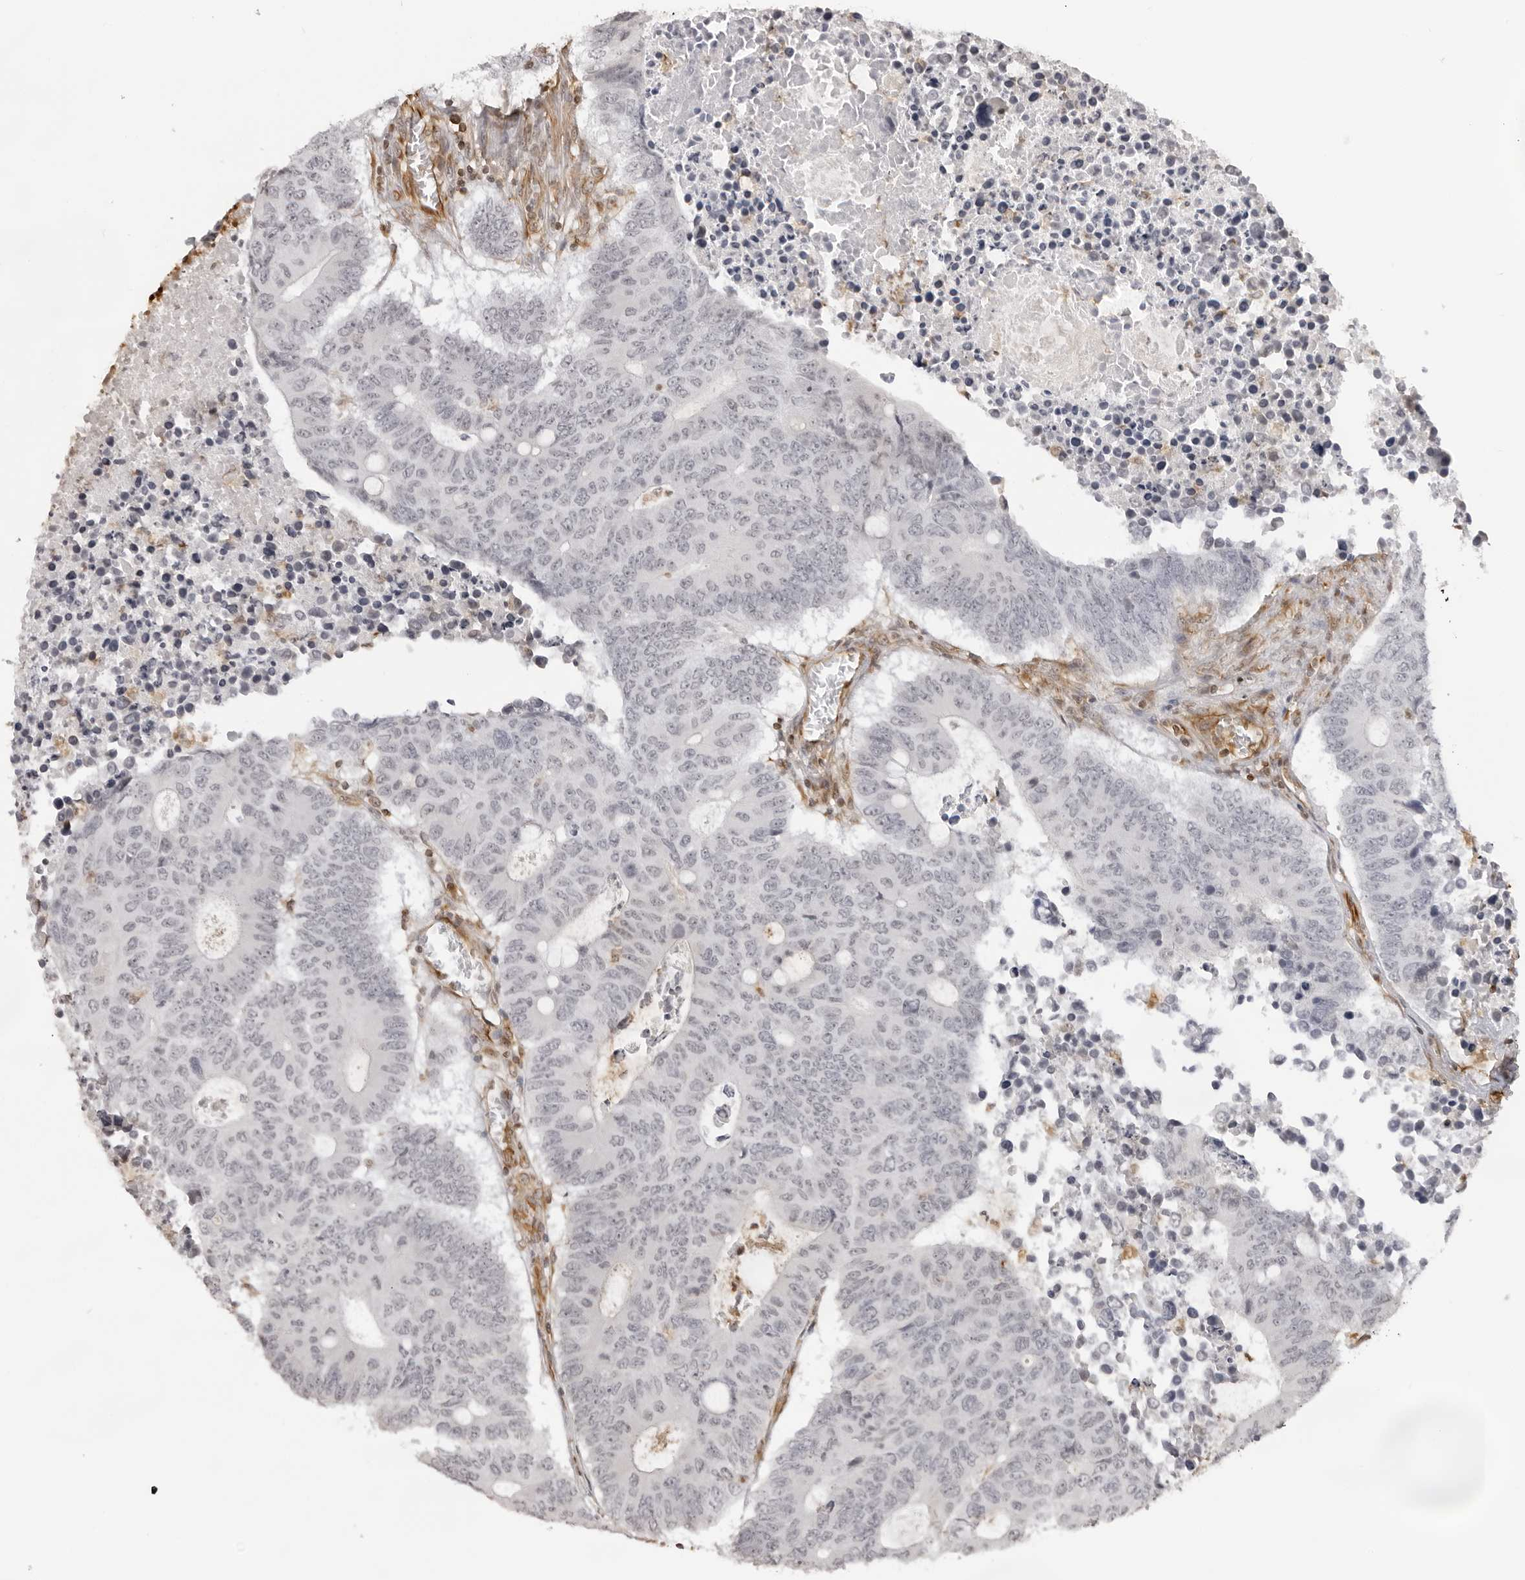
{"staining": {"intensity": "negative", "quantity": "none", "location": "none"}, "tissue": "colorectal cancer", "cell_type": "Tumor cells", "image_type": "cancer", "snomed": [{"axis": "morphology", "description": "Adenocarcinoma, NOS"}, {"axis": "topography", "description": "Colon"}], "caption": "This micrograph is of colorectal cancer (adenocarcinoma) stained with IHC to label a protein in brown with the nuclei are counter-stained blue. There is no positivity in tumor cells. Brightfield microscopy of immunohistochemistry stained with DAB (brown) and hematoxylin (blue), captured at high magnification.", "gene": "DYNLT5", "patient": {"sex": "male", "age": 87}}